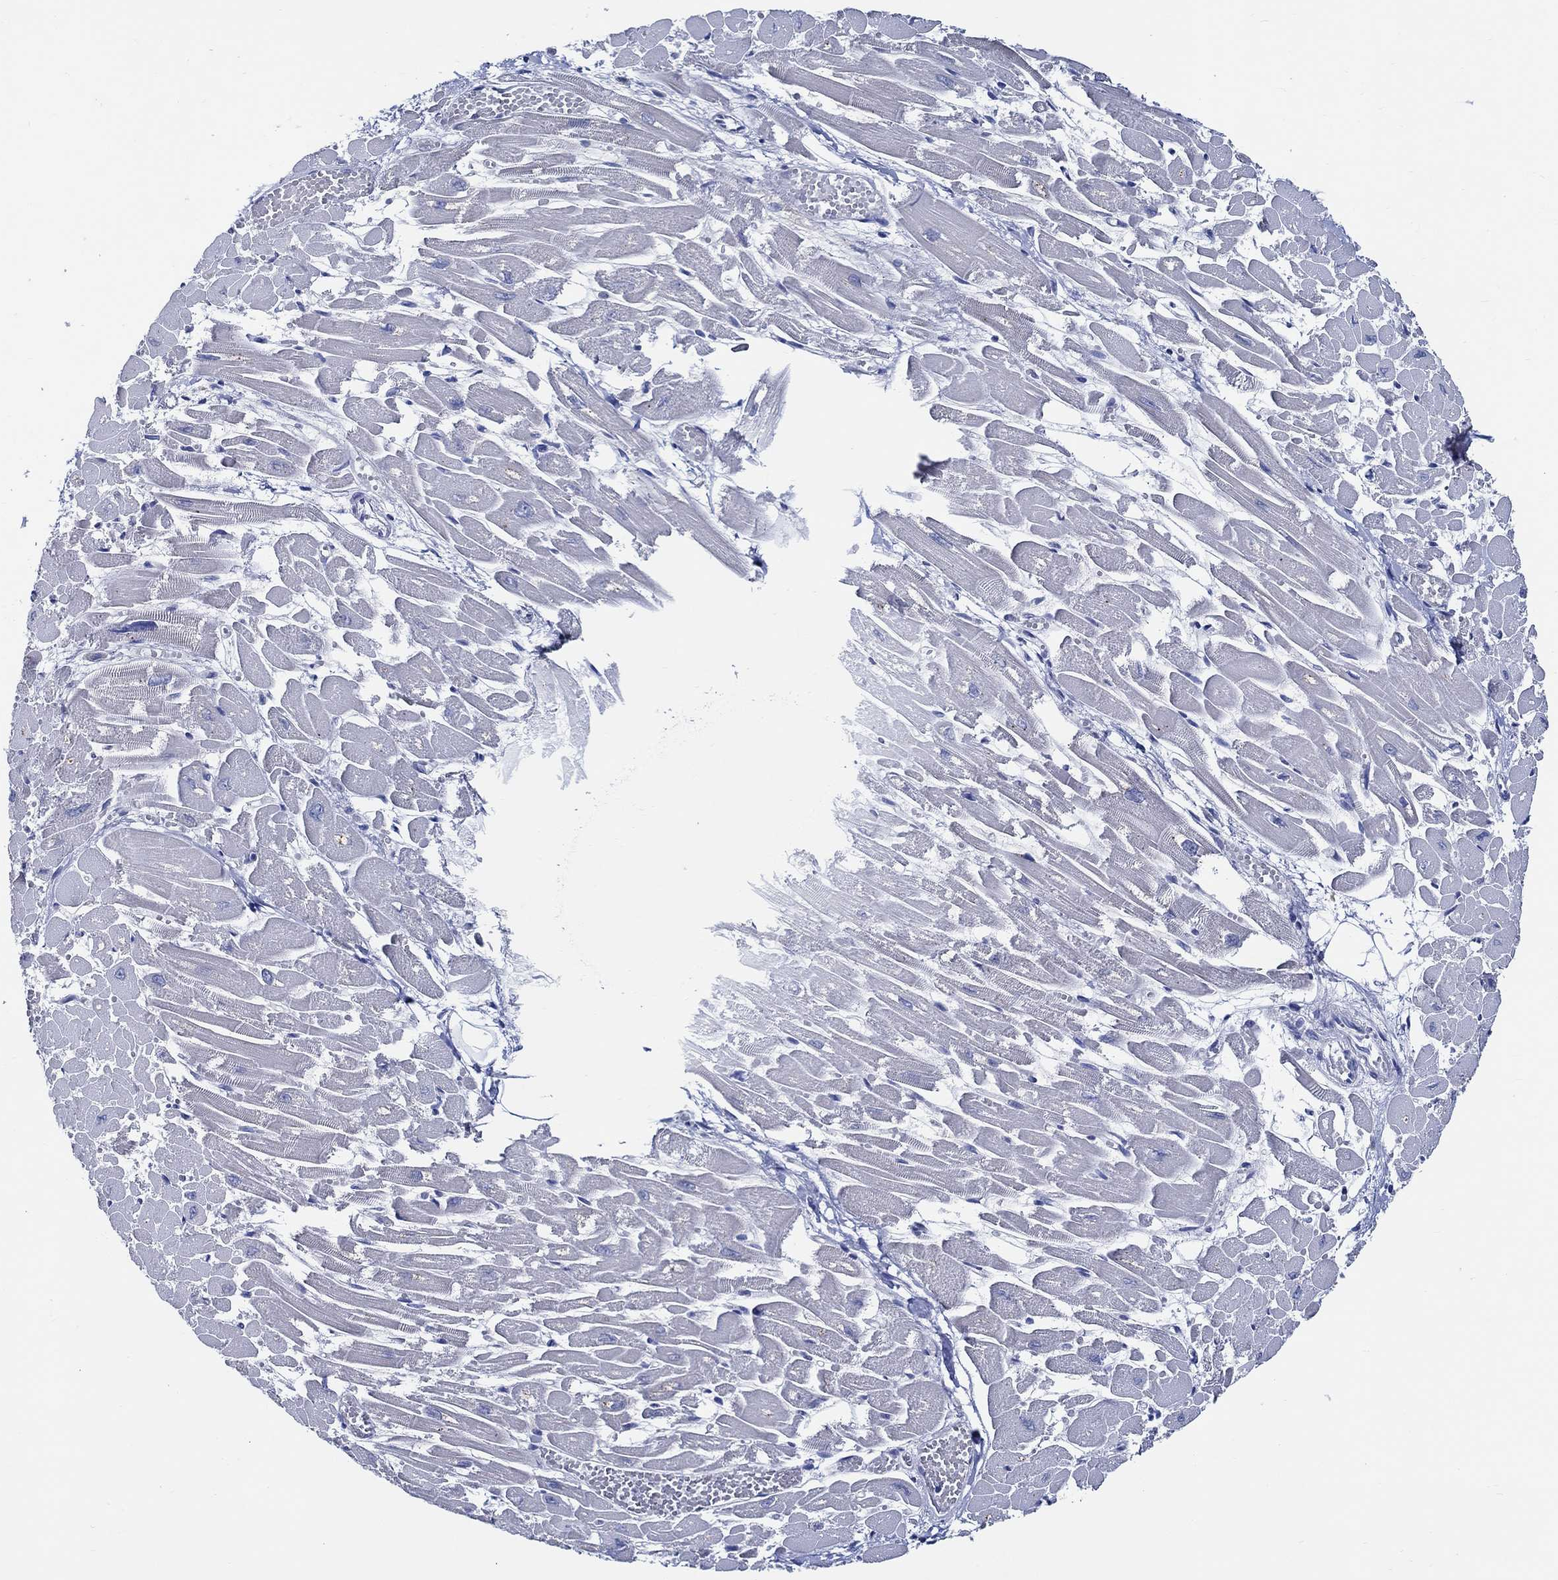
{"staining": {"intensity": "negative", "quantity": "none", "location": "none"}, "tissue": "heart muscle", "cell_type": "Cardiomyocytes", "image_type": "normal", "snomed": [{"axis": "morphology", "description": "Normal tissue, NOS"}, {"axis": "topography", "description": "Heart"}], "caption": "Immunohistochemical staining of benign heart muscle reveals no significant positivity in cardiomyocytes.", "gene": "SKOR1", "patient": {"sex": "female", "age": 52}}